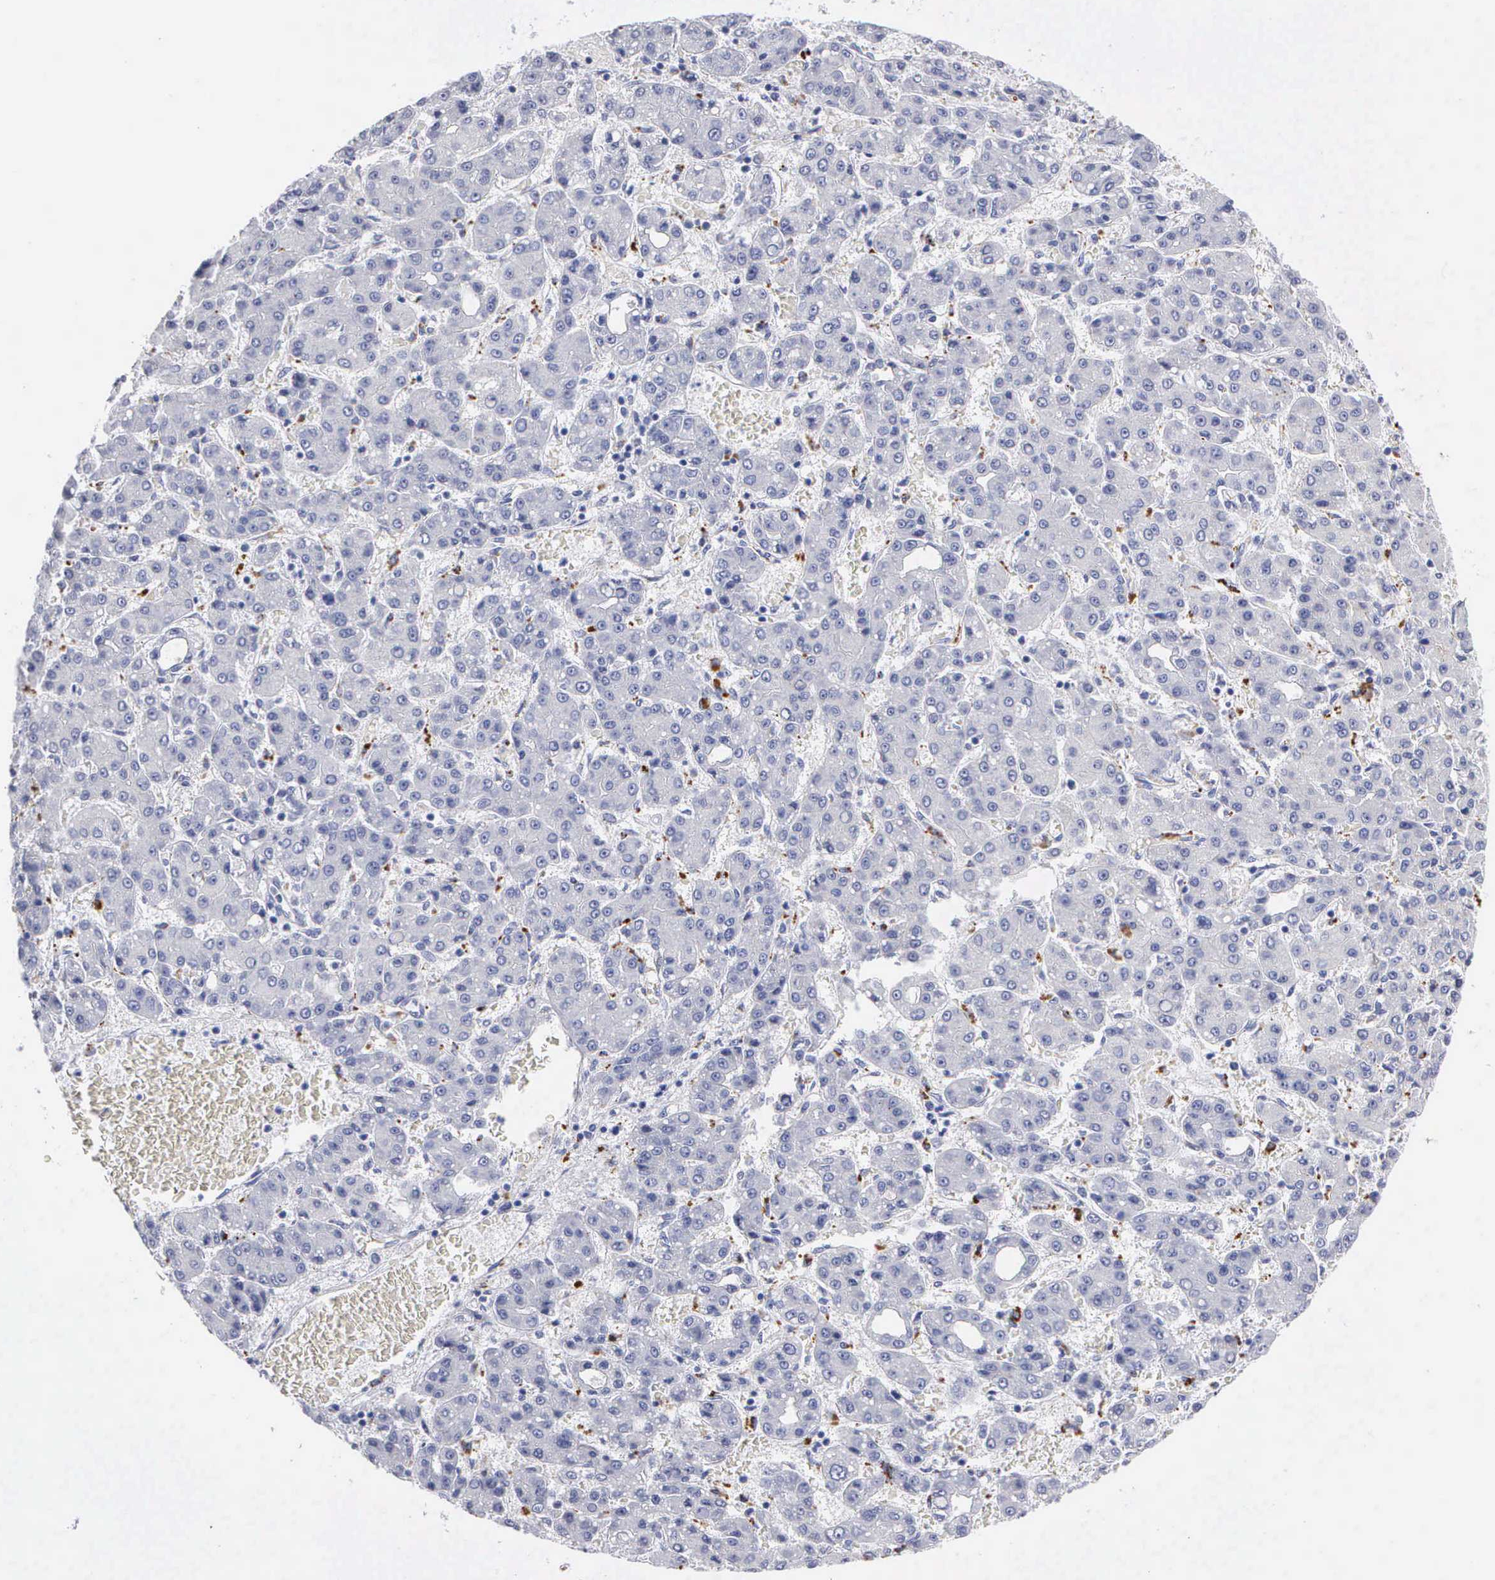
{"staining": {"intensity": "negative", "quantity": "none", "location": "none"}, "tissue": "liver cancer", "cell_type": "Tumor cells", "image_type": "cancer", "snomed": [{"axis": "morphology", "description": "Carcinoma, Hepatocellular, NOS"}, {"axis": "topography", "description": "Liver"}], "caption": "Immunohistochemistry micrograph of neoplastic tissue: liver cancer stained with DAB (3,3'-diaminobenzidine) demonstrates no significant protein positivity in tumor cells.", "gene": "CTSL", "patient": {"sex": "male", "age": 69}}